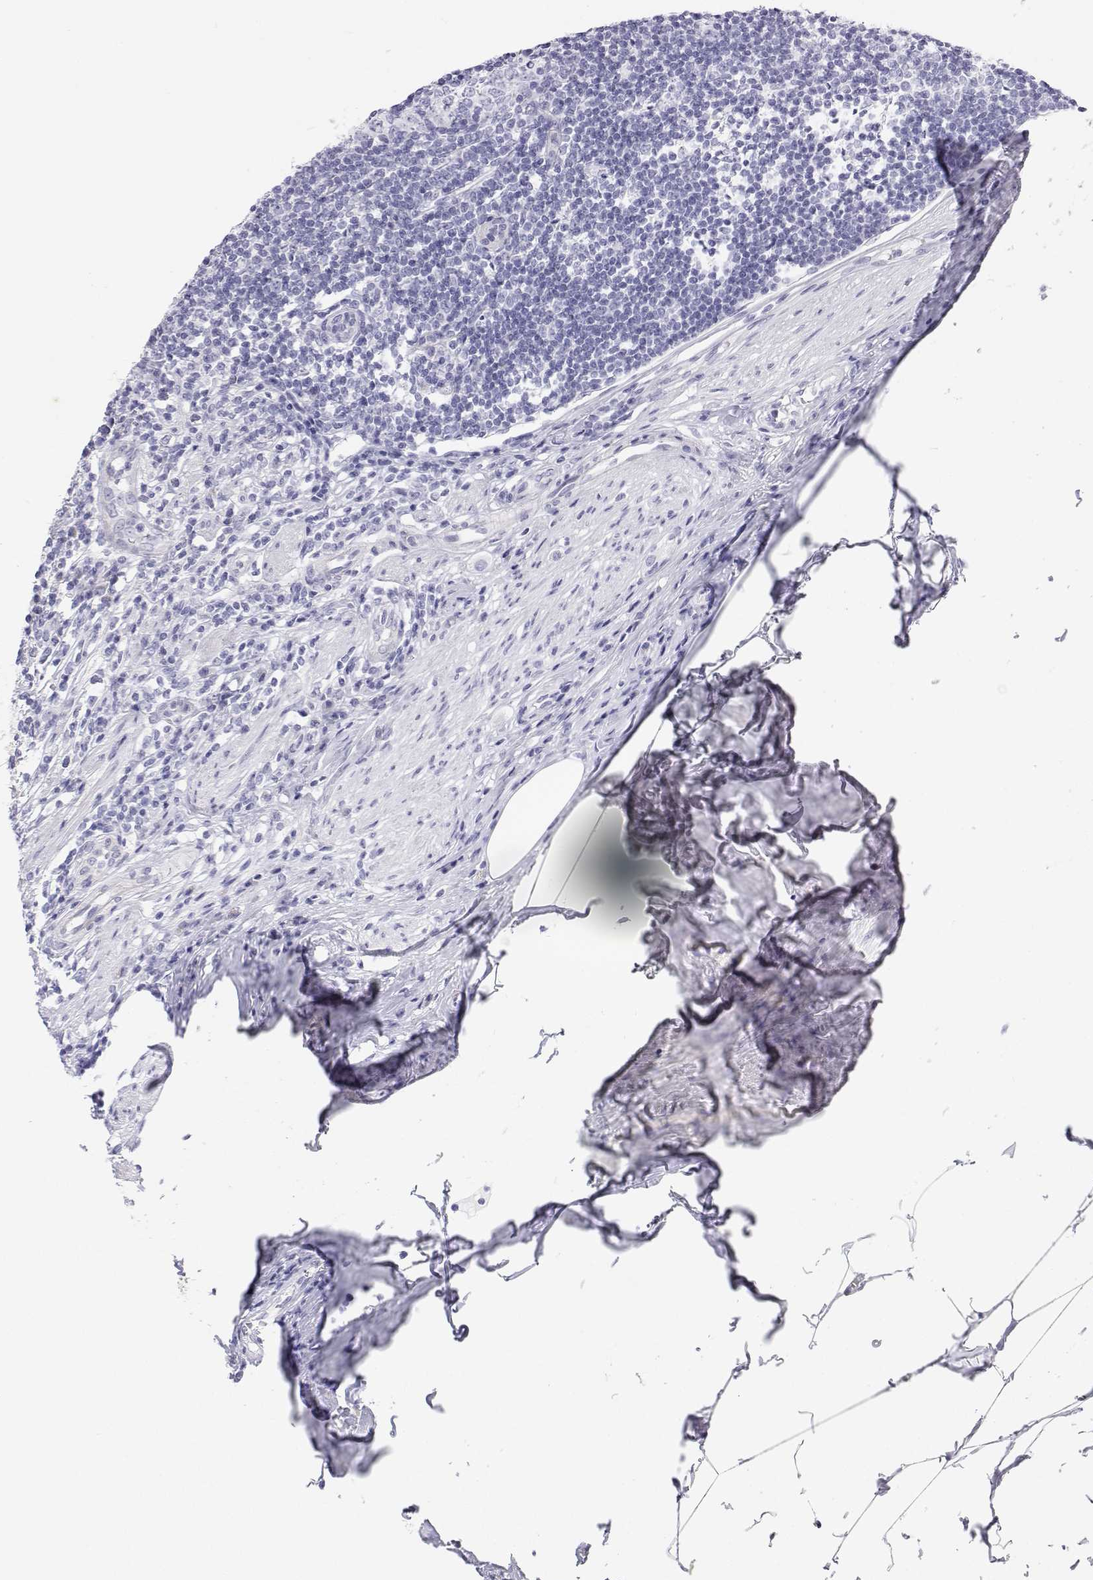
{"staining": {"intensity": "negative", "quantity": "none", "location": "none"}, "tissue": "appendix", "cell_type": "Glandular cells", "image_type": "normal", "snomed": [{"axis": "morphology", "description": "Normal tissue, NOS"}, {"axis": "topography", "description": "Appendix"}], "caption": "Immunohistochemistry image of unremarkable human appendix stained for a protein (brown), which reveals no staining in glandular cells.", "gene": "BHMT", "patient": {"sex": "female", "age": 56}}